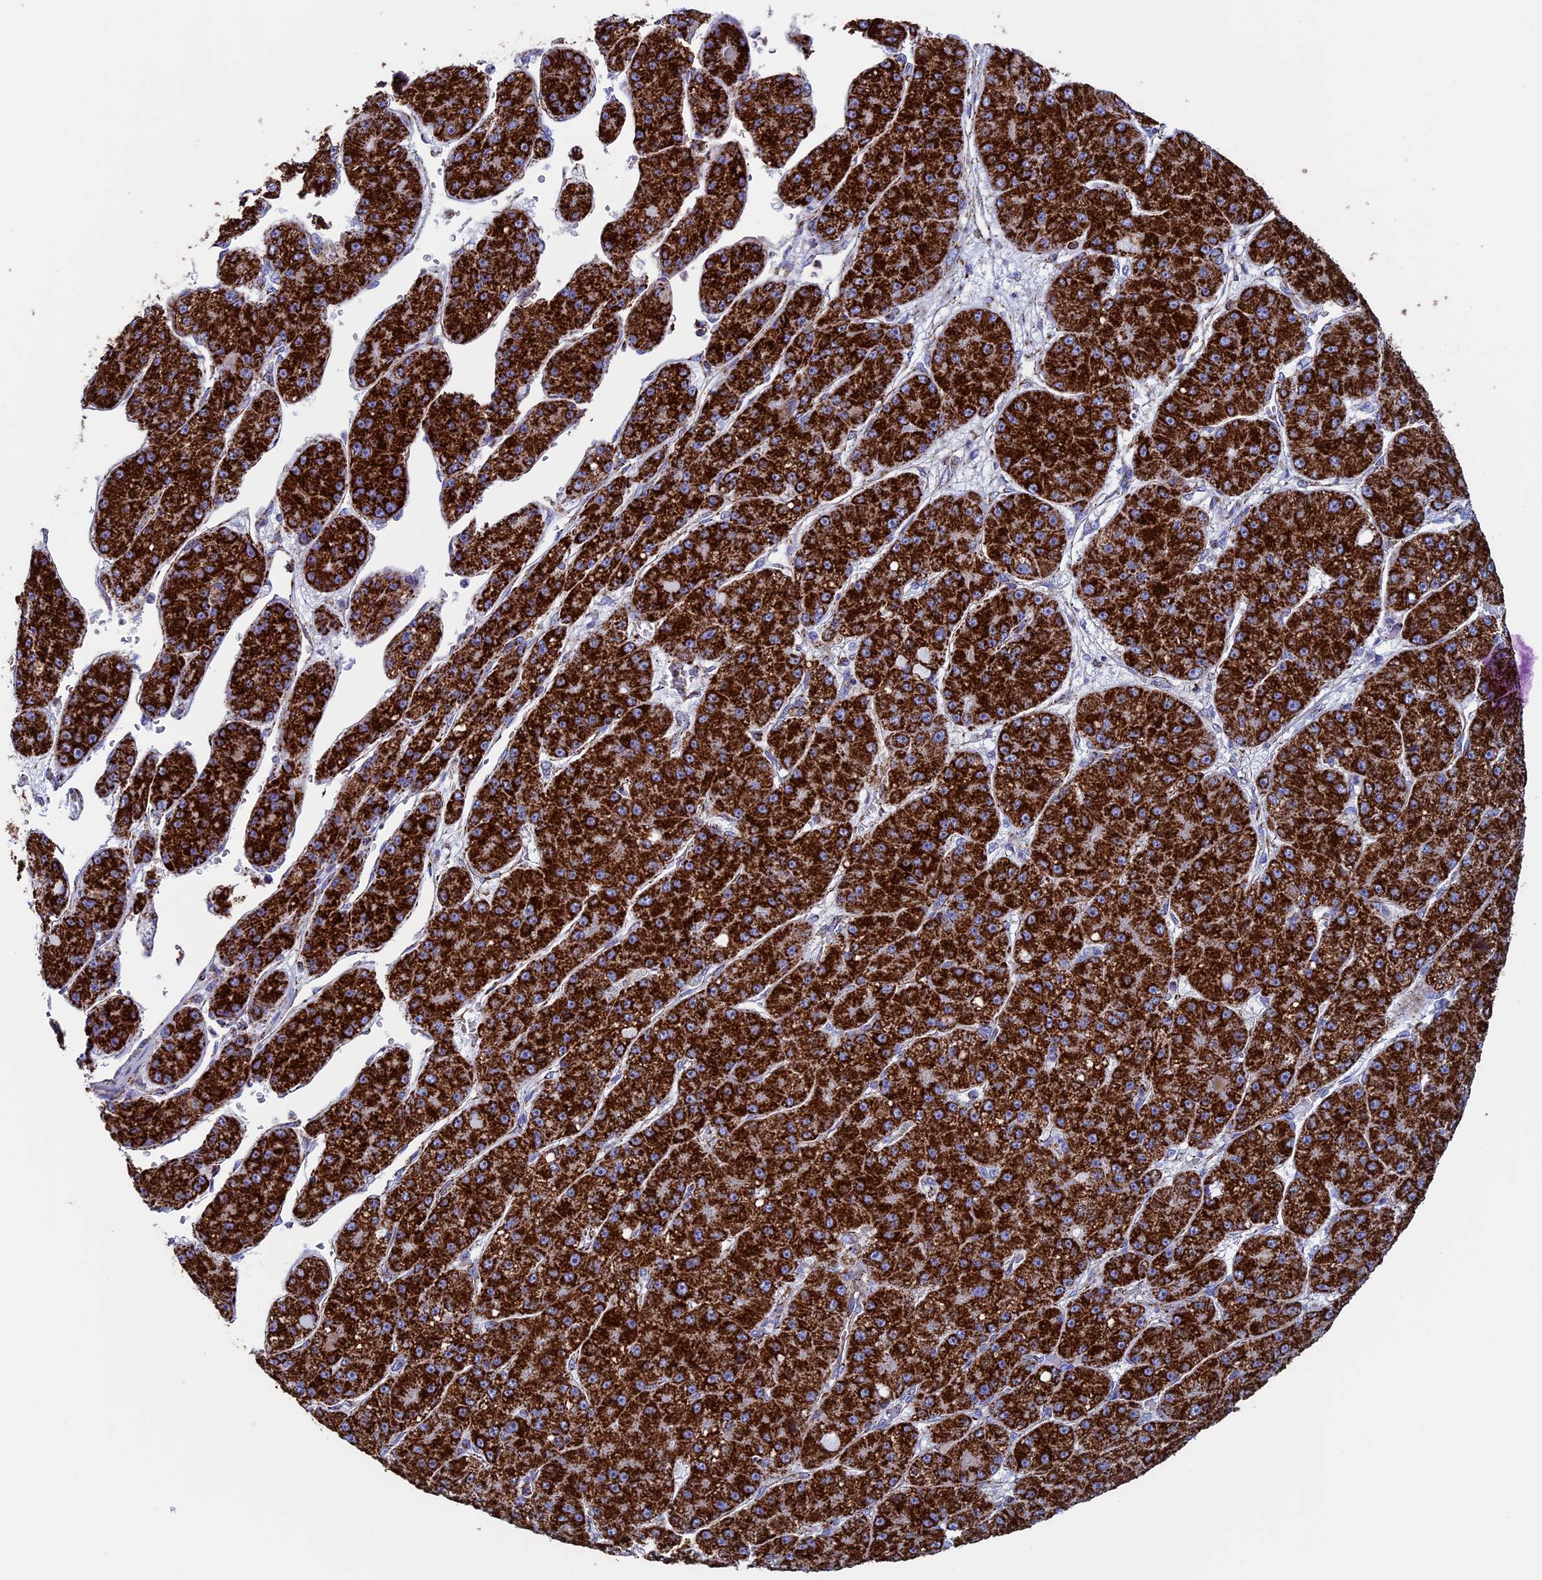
{"staining": {"intensity": "strong", "quantity": ">75%", "location": "cytoplasmic/membranous"}, "tissue": "liver cancer", "cell_type": "Tumor cells", "image_type": "cancer", "snomed": [{"axis": "morphology", "description": "Carcinoma, Hepatocellular, NOS"}, {"axis": "topography", "description": "Liver"}], "caption": "This histopathology image displays liver cancer stained with IHC to label a protein in brown. The cytoplasmic/membranous of tumor cells show strong positivity for the protein. Nuclei are counter-stained blue.", "gene": "UQCRFS1", "patient": {"sex": "male", "age": 67}}